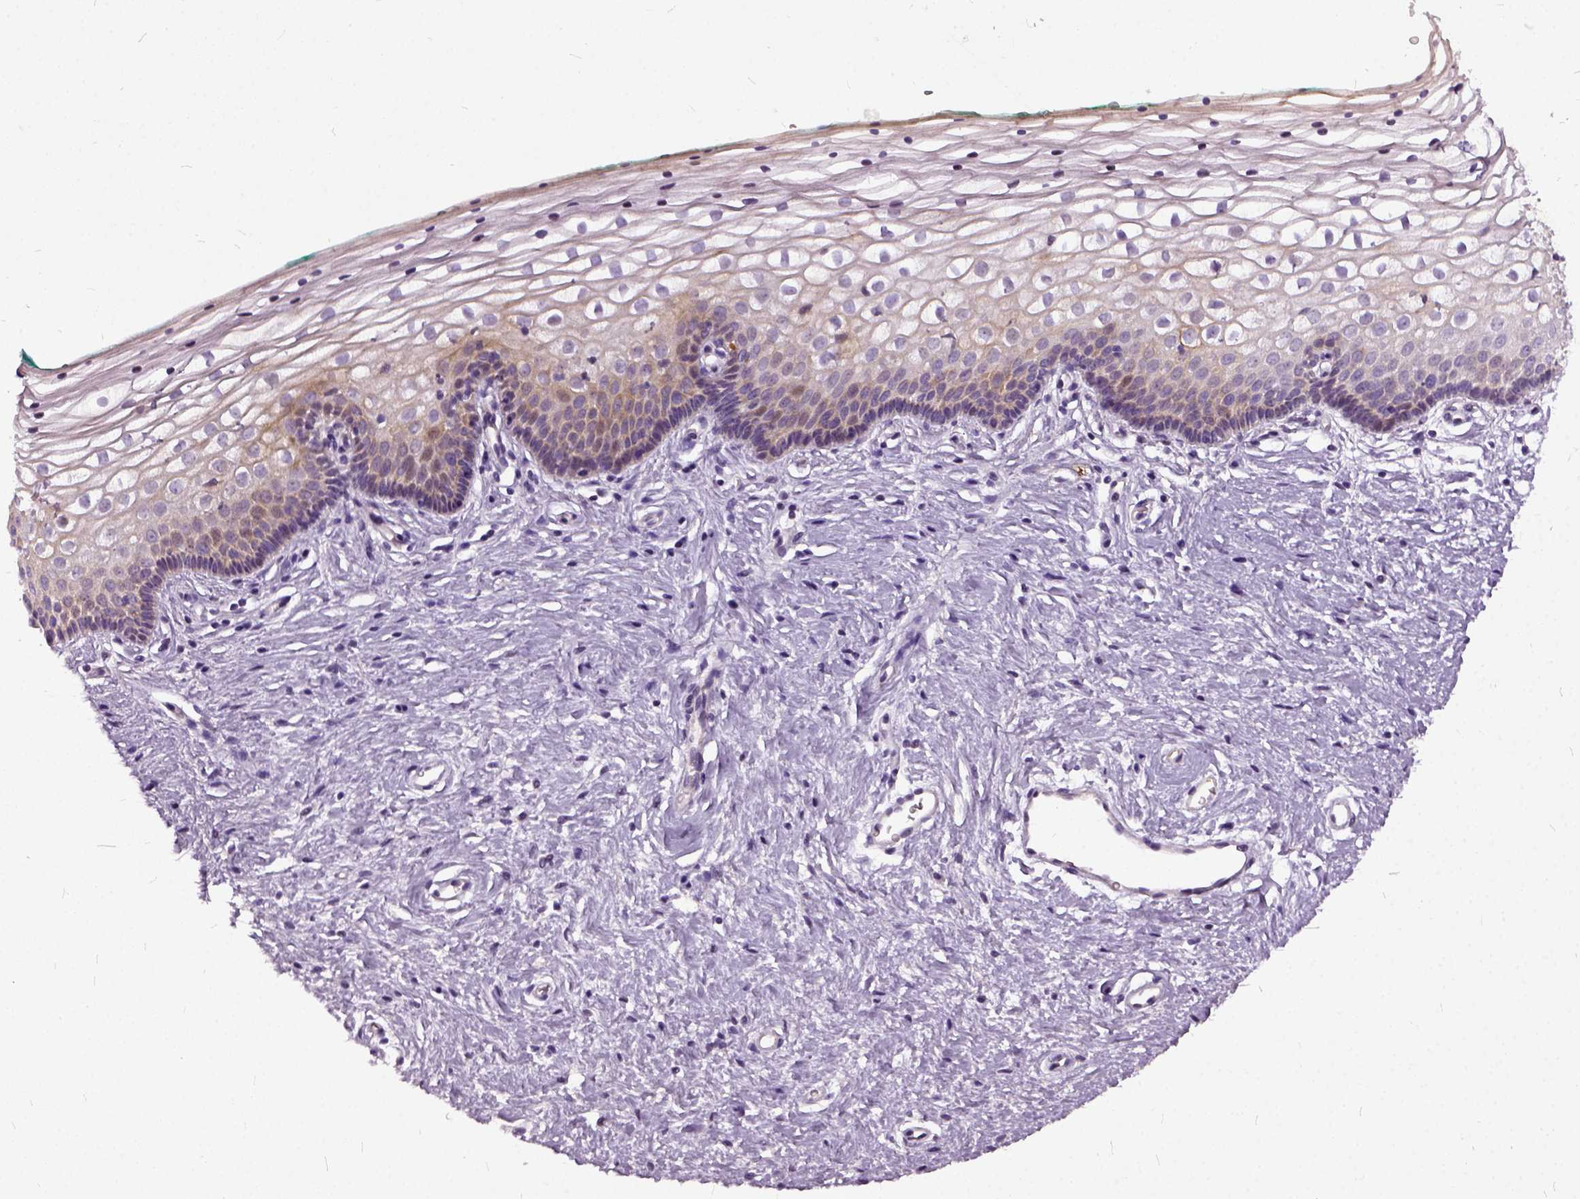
{"staining": {"intensity": "moderate", "quantity": "25%-75%", "location": "cytoplasmic/membranous"}, "tissue": "vagina", "cell_type": "Squamous epithelial cells", "image_type": "normal", "snomed": [{"axis": "morphology", "description": "Normal tissue, NOS"}, {"axis": "topography", "description": "Vagina"}], "caption": "Normal vagina was stained to show a protein in brown. There is medium levels of moderate cytoplasmic/membranous staining in approximately 25%-75% of squamous epithelial cells. (DAB IHC with brightfield microscopy, high magnification).", "gene": "ILRUN", "patient": {"sex": "female", "age": 36}}